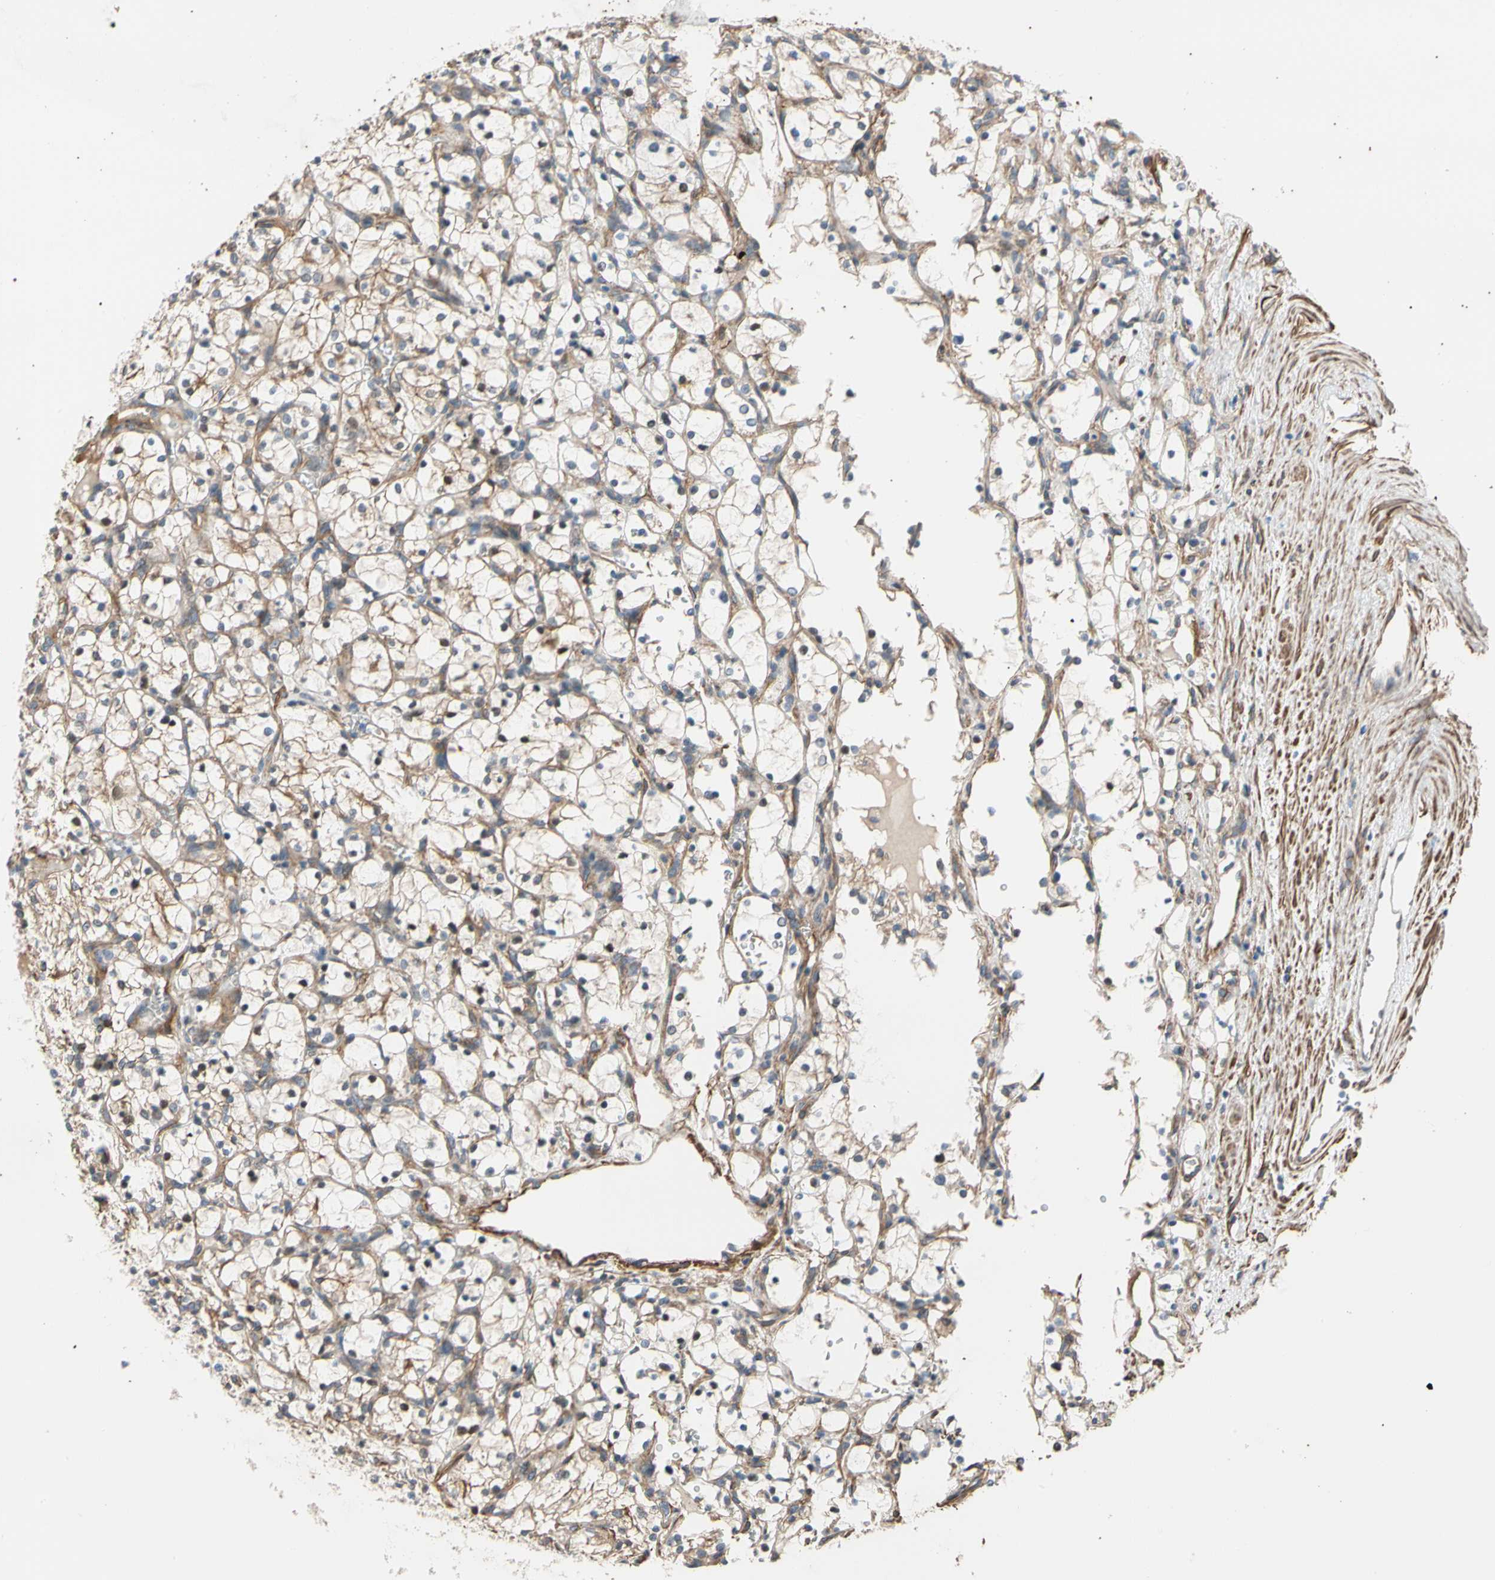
{"staining": {"intensity": "weak", "quantity": ">75%", "location": "cytoplasmic/membranous"}, "tissue": "renal cancer", "cell_type": "Tumor cells", "image_type": "cancer", "snomed": [{"axis": "morphology", "description": "Adenocarcinoma, NOS"}, {"axis": "topography", "description": "Kidney"}], "caption": "Weak cytoplasmic/membranous protein positivity is seen in approximately >75% of tumor cells in renal adenocarcinoma.", "gene": "LIMK2", "patient": {"sex": "female", "age": 69}}